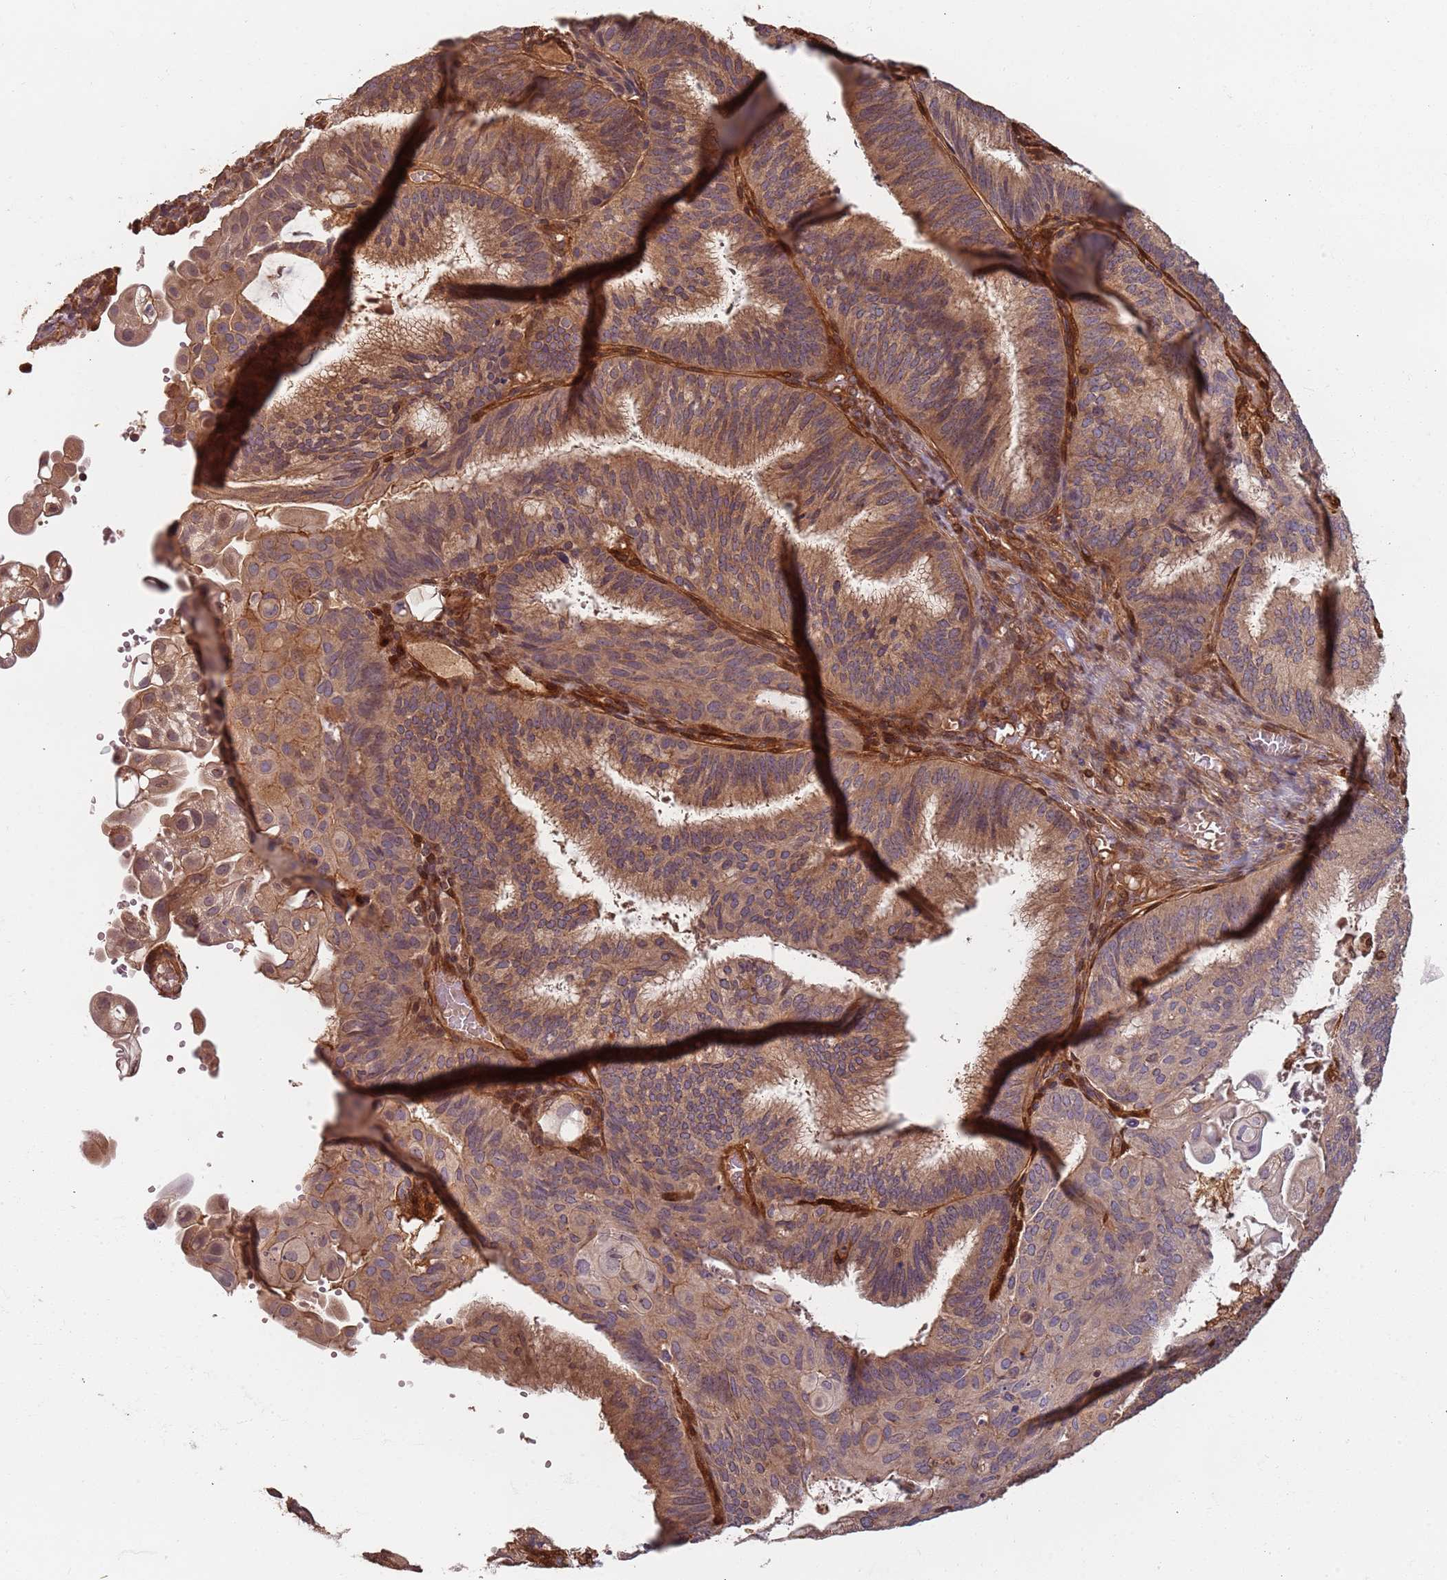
{"staining": {"intensity": "weak", "quantity": ">75%", "location": "cytoplasmic/membranous"}, "tissue": "endometrial cancer", "cell_type": "Tumor cells", "image_type": "cancer", "snomed": [{"axis": "morphology", "description": "Adenocarcinoma, NOS"}, {"axis": "topography", "description": "Endometrium"}], "caption": "This is an image of immunohistochemistry staining of adenocarcinoma (endometrial), which shows weak staining in the cytoplasmic/membranous of tumor cells.", "gene": "SDCCAG8", "patient": {"sex": "female", "age": 49}}